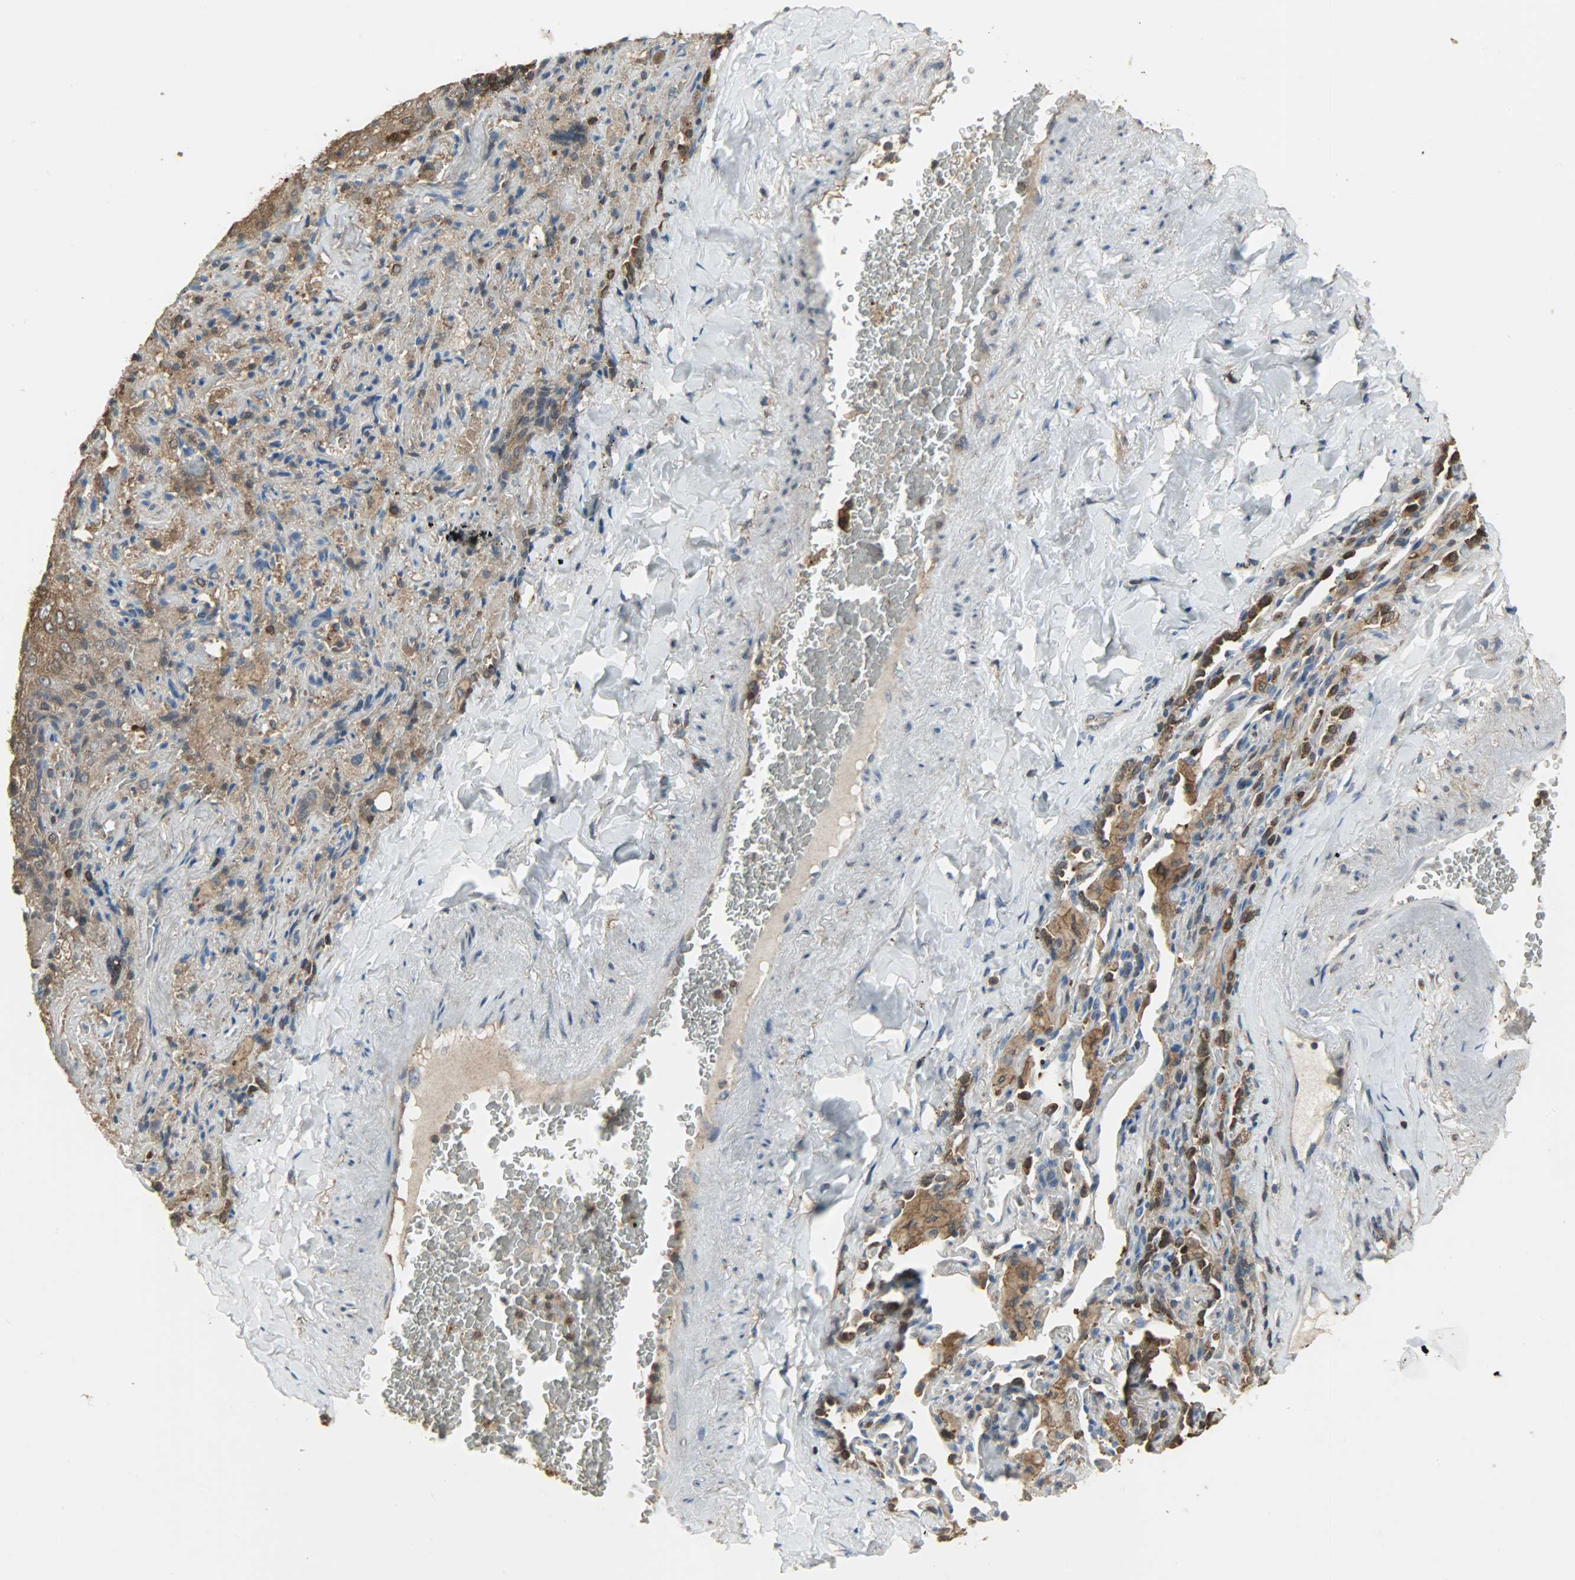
{"staining": {"intensity": "moderate", "quantity": ">75%", "location": "cytoplasmic/membranous"}, "tissue": "lung cancer", "cell_type": "Tumor cells", "image_type": "cancer", "snomed": [{"axis": "morphology", "description": "Squamous cell carcinoma, NOS"}, {"axis": "topography", "description": "Lung"}], "caption": "Brown immunohistochemical staining in lung cancer shows moderate cytoplasmic/membranous staining in approximately >75% of tumor cells.", "gene": "LDHB", "patient": {"sex": "male", "age": 54}}